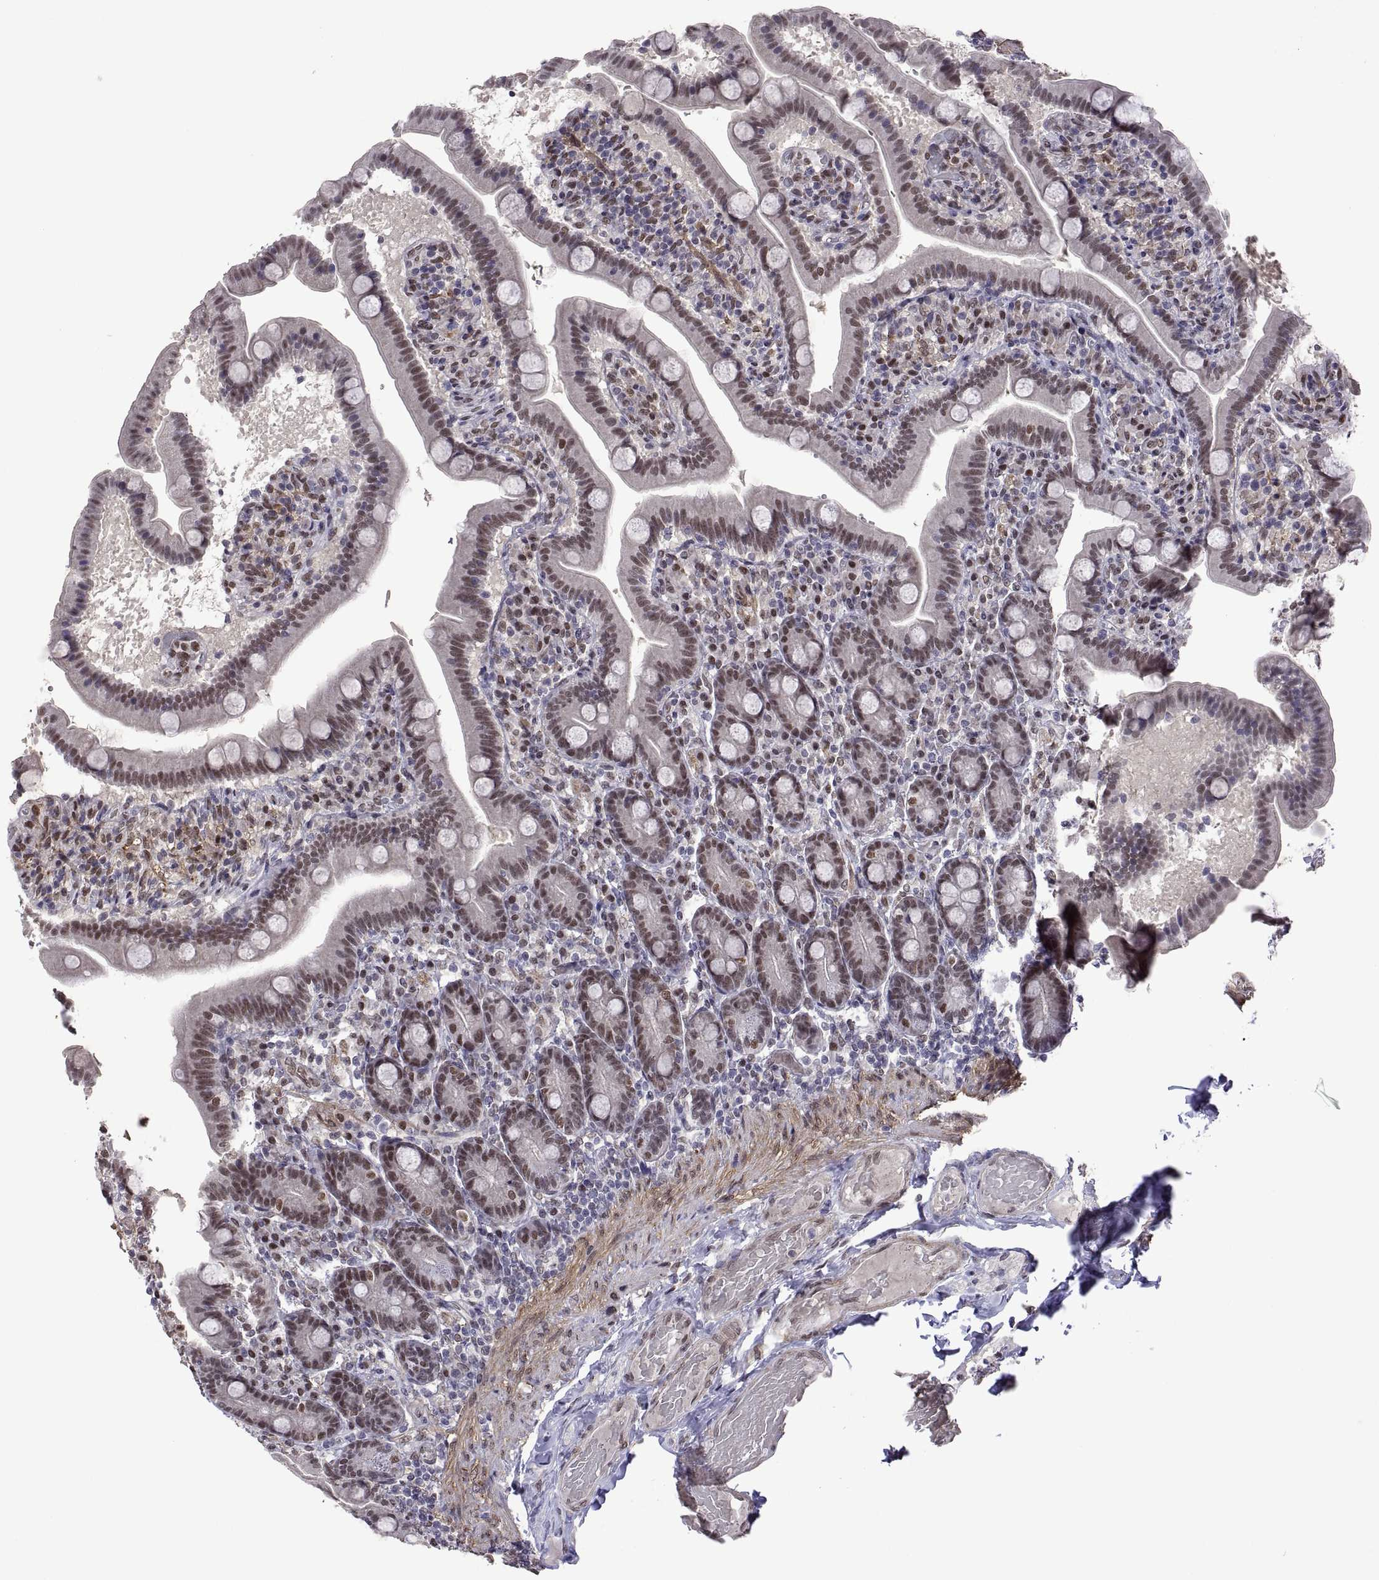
{"staining": {"intensity": "weak", "quantity": ">75%", "location": "nuclear"}, "tissue": "small intestine", "cell_type": "Glandular cells", "image_type": "normal", "snomed": [{"axis": "morphology", "description": "Normal tissue, NOS"}, {"axis": "topography", "description": "Small intestine"}], "caption": "Immunohistochemical staining of benign small intestine demonstrates >75% levels of weak nuclear protein positivity in about >75% of glandular cells. The staining is performed using DAB (3,3'-diaminobenzidine) brown chromogen to label protein expression. The nuclei are counter-stained blue using hematoxylin.", "gene": "NR4A1", "patient": {"sex": "male", "age": 66}}